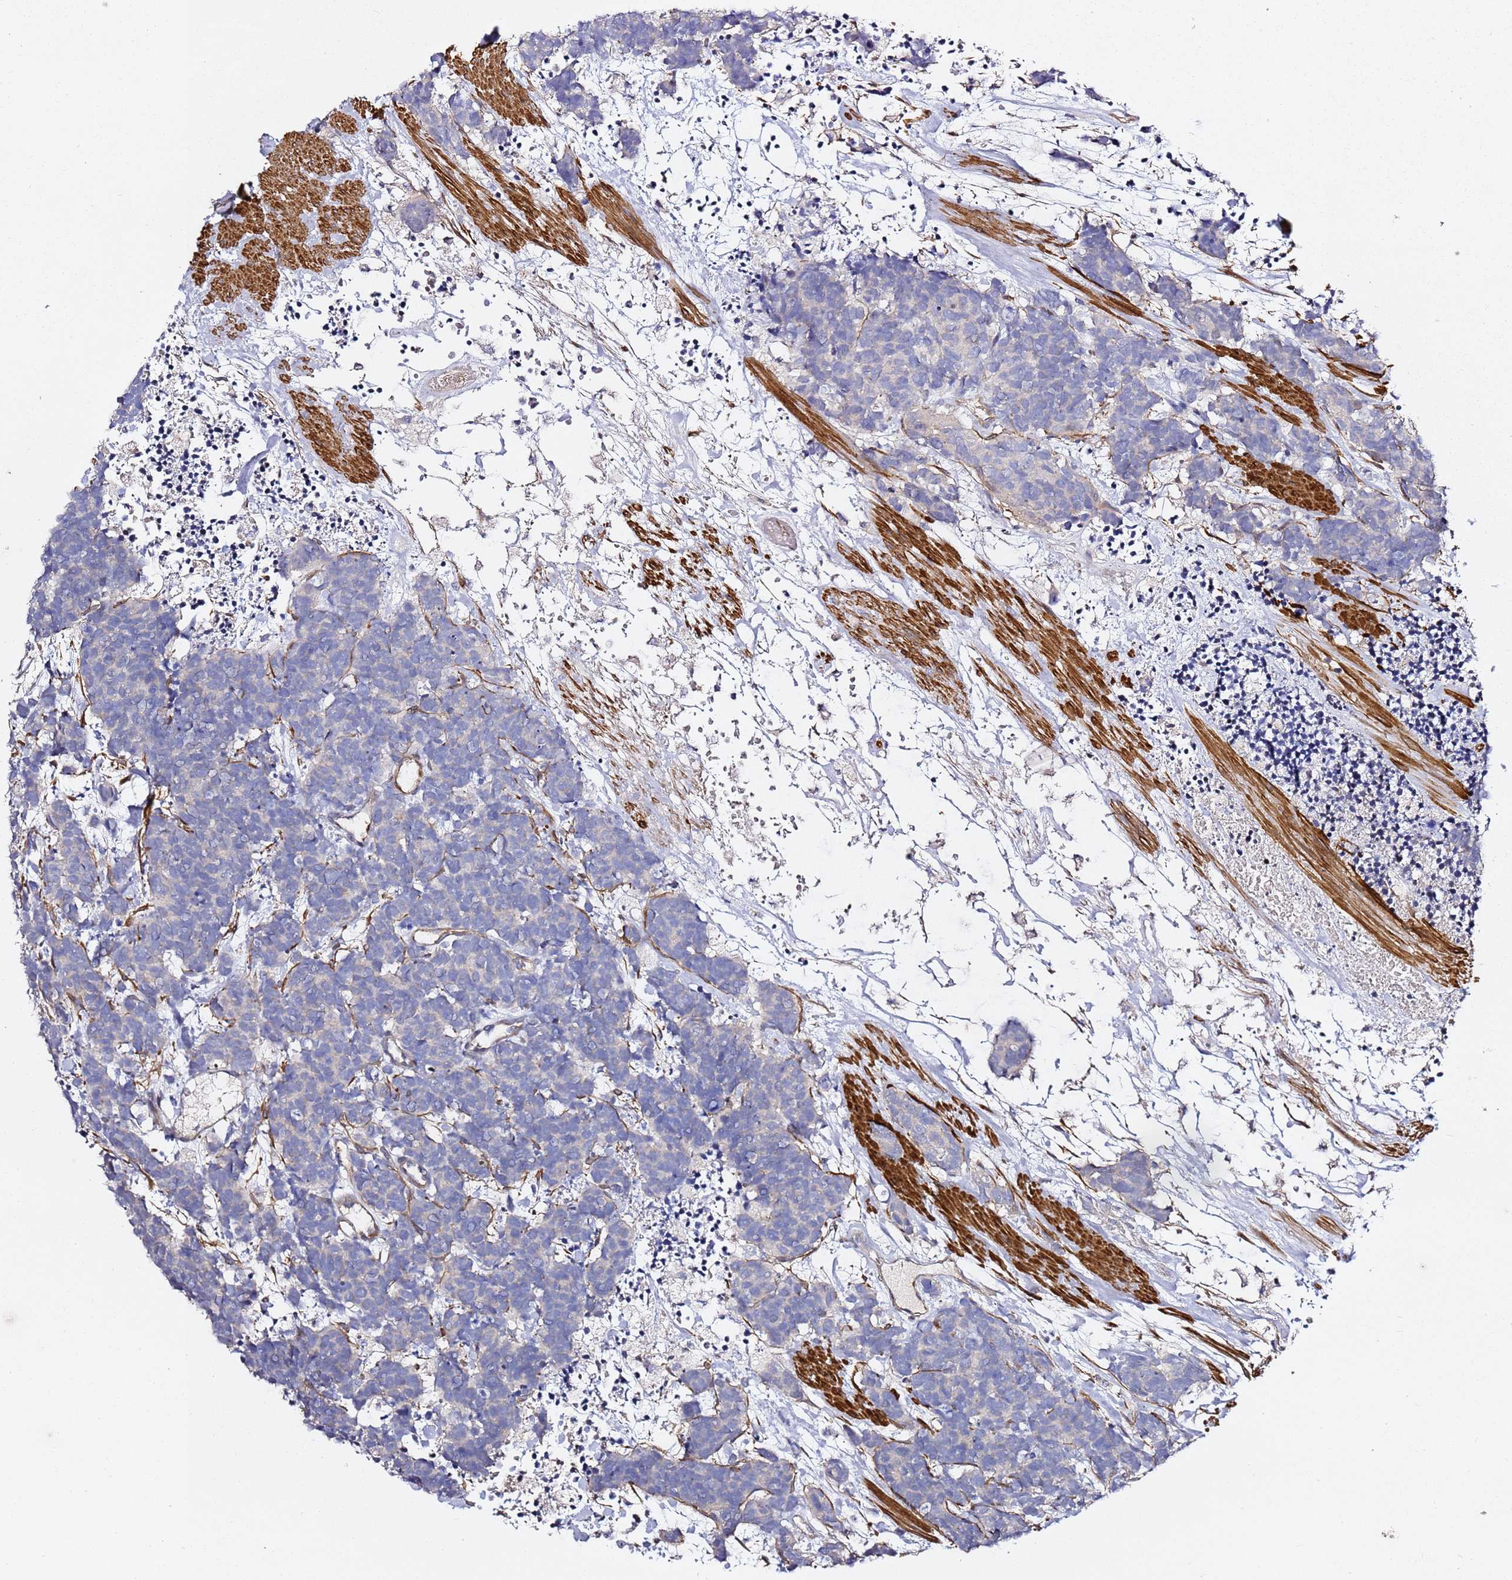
{"staining": {"intensity": "negative", "quantity": "none", "location": "none"}, "tissue": "carcinoid", "cell_type": "Tumor cells", "image_type": "cancer", "snomed": [{"axis": "morphology", "description": "Carcinoma, NOS"}, {"axis": "morphology", "description": "Carcinoid, malignant, NOS"}, {"axis": "topography", "description": "Prostate"}], "caption": "IHC image of neoplastic tissue: human carcinoma stained with DAB (3,3'-diaminobenzidine) exhibits no significant protein expression in tumor cells. (DAB (3,3'-diaminobenzidine) IHC with hematoxylin counter stain).", "gene": "EPS8L1", "patient": {"sex": "male", "age": 57}}